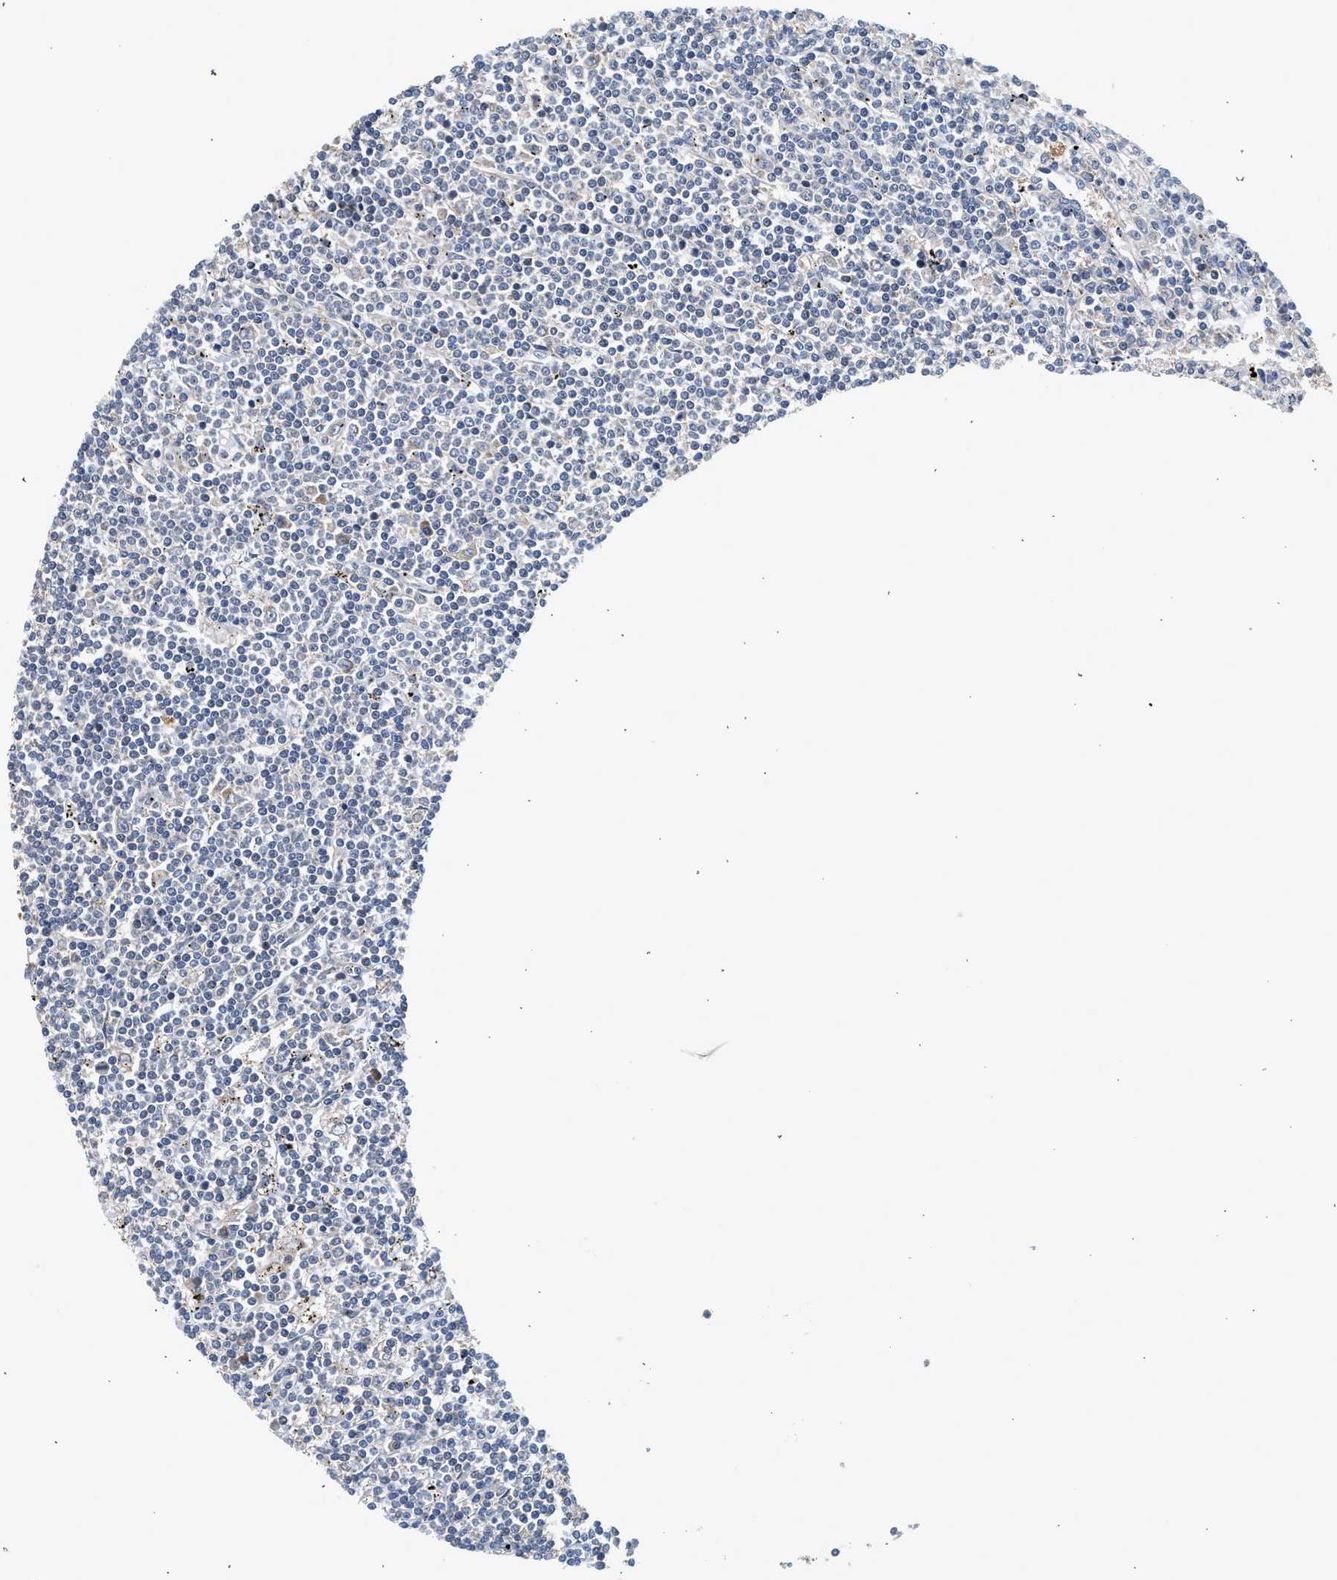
{"staining": {"intensity": "negative", "quantity": "none", "location": "none"}, "tissue": "lymphoma", "cell_type": "Tumor cells", "image_type": "cancer", "snomed": [{"axis": "morphology", "description": "Malignant lymphoma, non-Hodgkin's type, Low grade"}, {"axis": "topography", "description": "Spleen"}], "caption": "High magnification brightfield microscopy of lymphoma stained with DAB (brown) and counterstained with hematoxylin (blue): tumor cells show no significant positivity. Brightfield microscopy of immunohistochemistry stained with DAB (brown) and hematoxylin (blue), captured at high magnification.", "gene": "POLG2", "patient": {"sex": "male", "age": 76}}